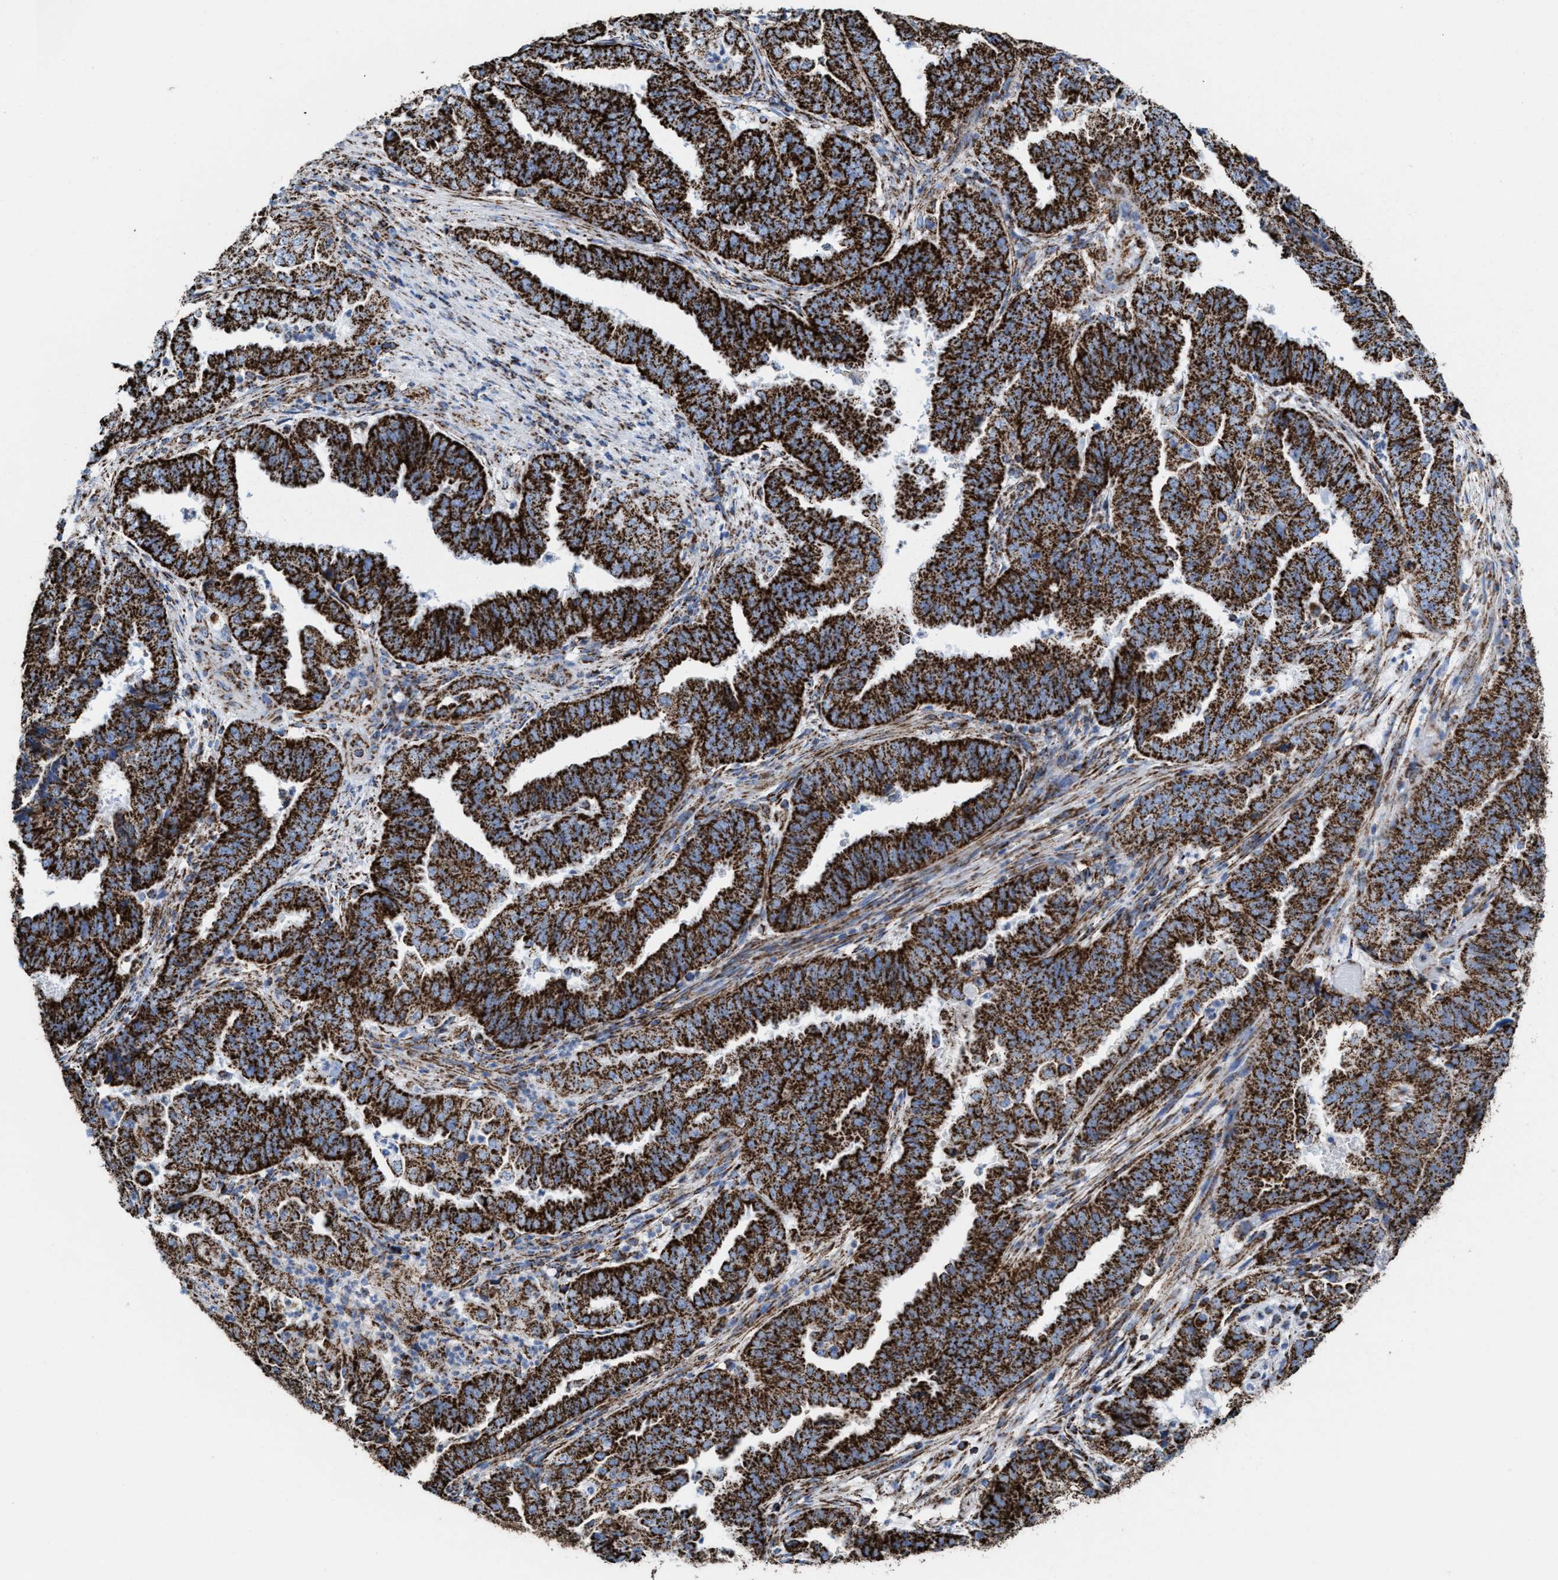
{"staining": {"intensity": "strong", "quantity": ">75%", "location": "cytoplasmic/membranous"}, "tissue": "endometrial cancer", "cell_type": "Tumor cells", "image_type": "cancer", "snomed": [{"axis": "morphology", "description": "Adenocarcinoma, NOS"}, {"axis": "topography", "description": "Endometrium"}], "caption": "A brown stain shows strong cytoplasmic/membranous expression of a protein in adenocarcinoma (endometrial) tumor cells.", "gene": "ECHS1", "patient": {"sex": "female", "age": 51}}